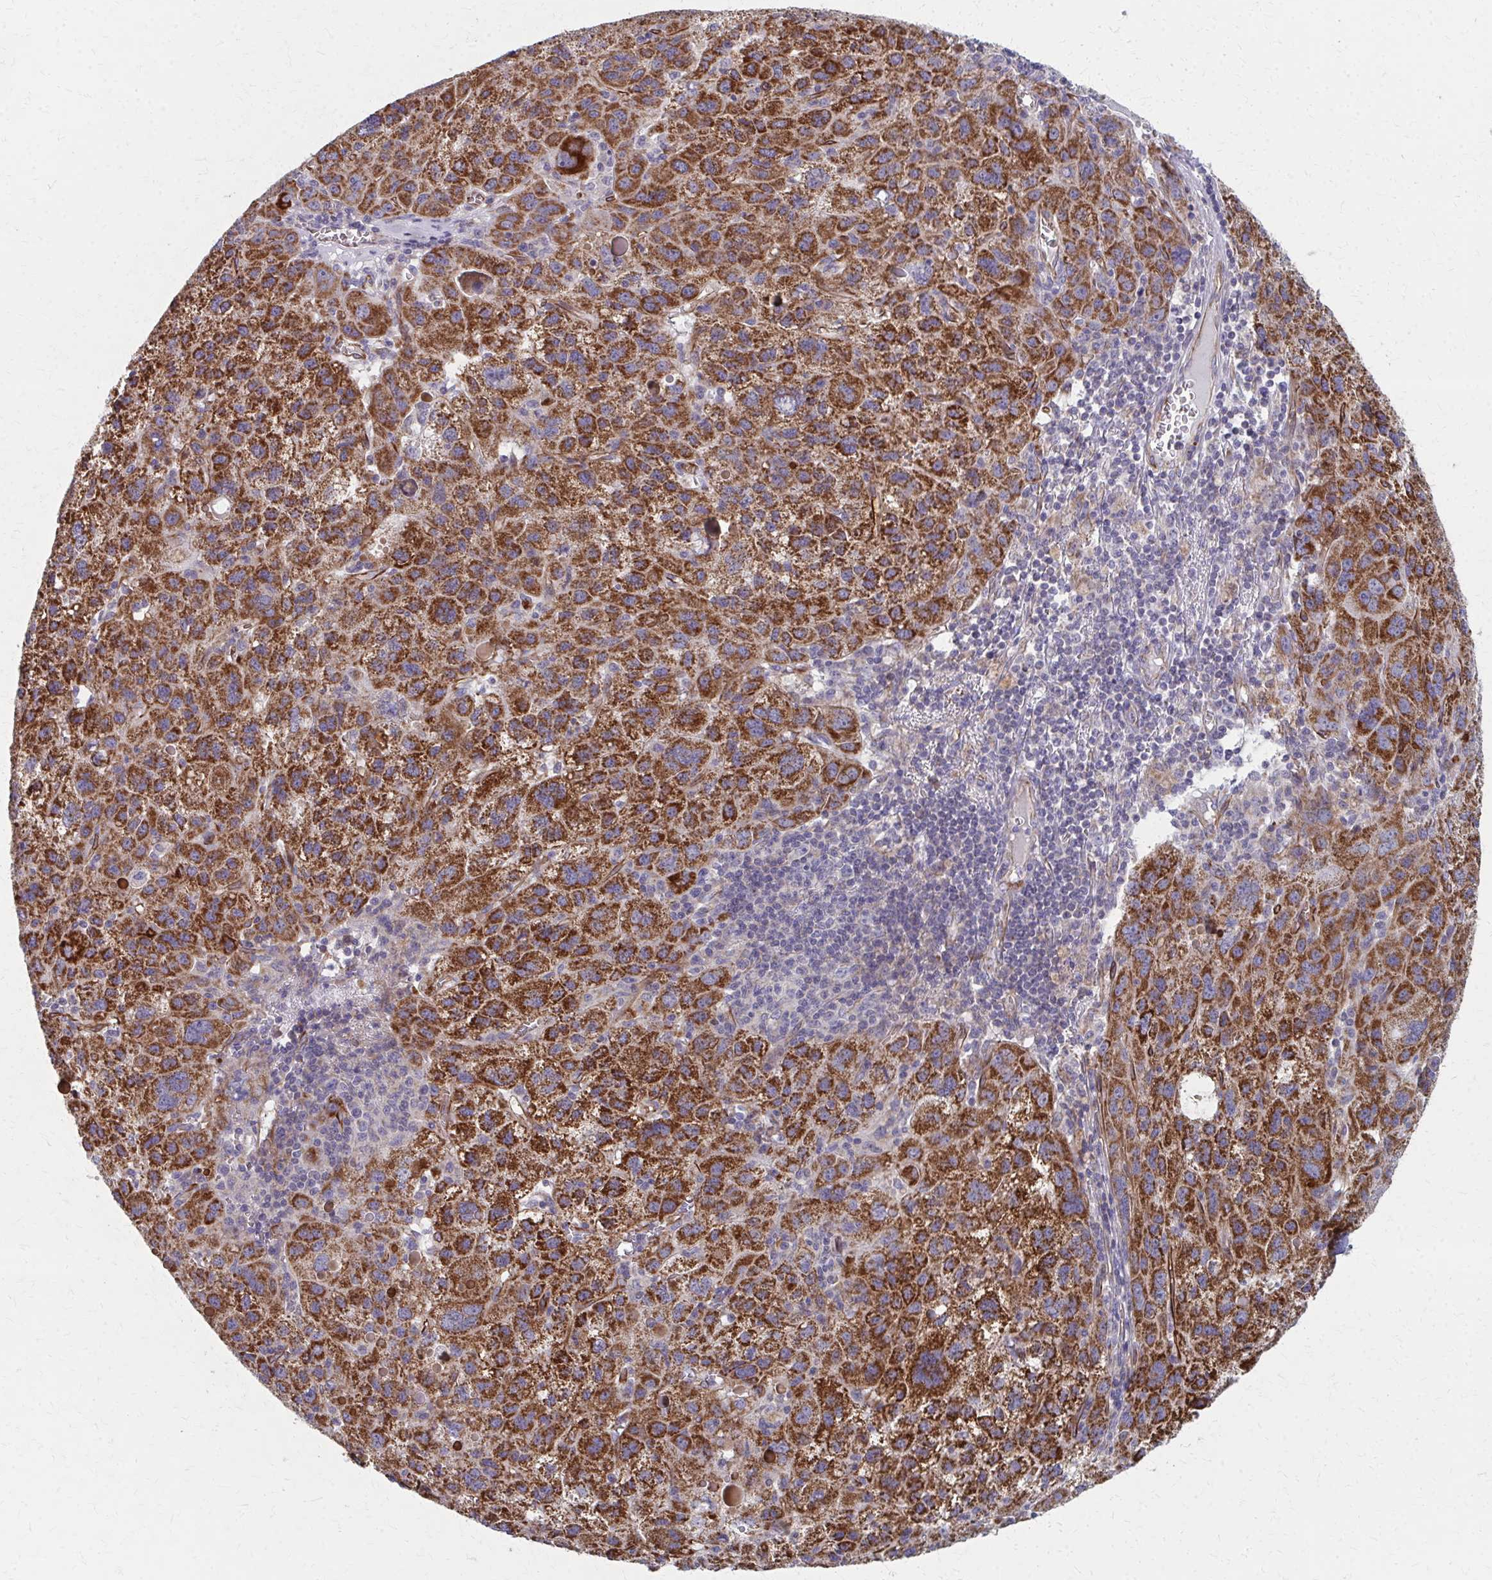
{"staining": {"intensity": "moderate", "quantity": ">75%", "location": "cytoplasmic/membranous"}, "tissue": "liver cancer", "cell_type": "Tumor cells", "image_type": "cancer", "snomed": [{"axis": "morphology", "description": "Carcinoma, Hepatocellular, NOS"}, {"axis": "topography", "description": "Liver"}], "caption": "DAB (3,3'-diaminobenzidine) immunohistochemical staining of liver cancer demonstrates moderate cytoplasmic/membranous protein expression in about >75% of tumor cells. (brown staining indicates protein expression, while blue staining denotes nuclei).", "gene": "FAHD1", "patient": {"sex": "female", "age": 77}}